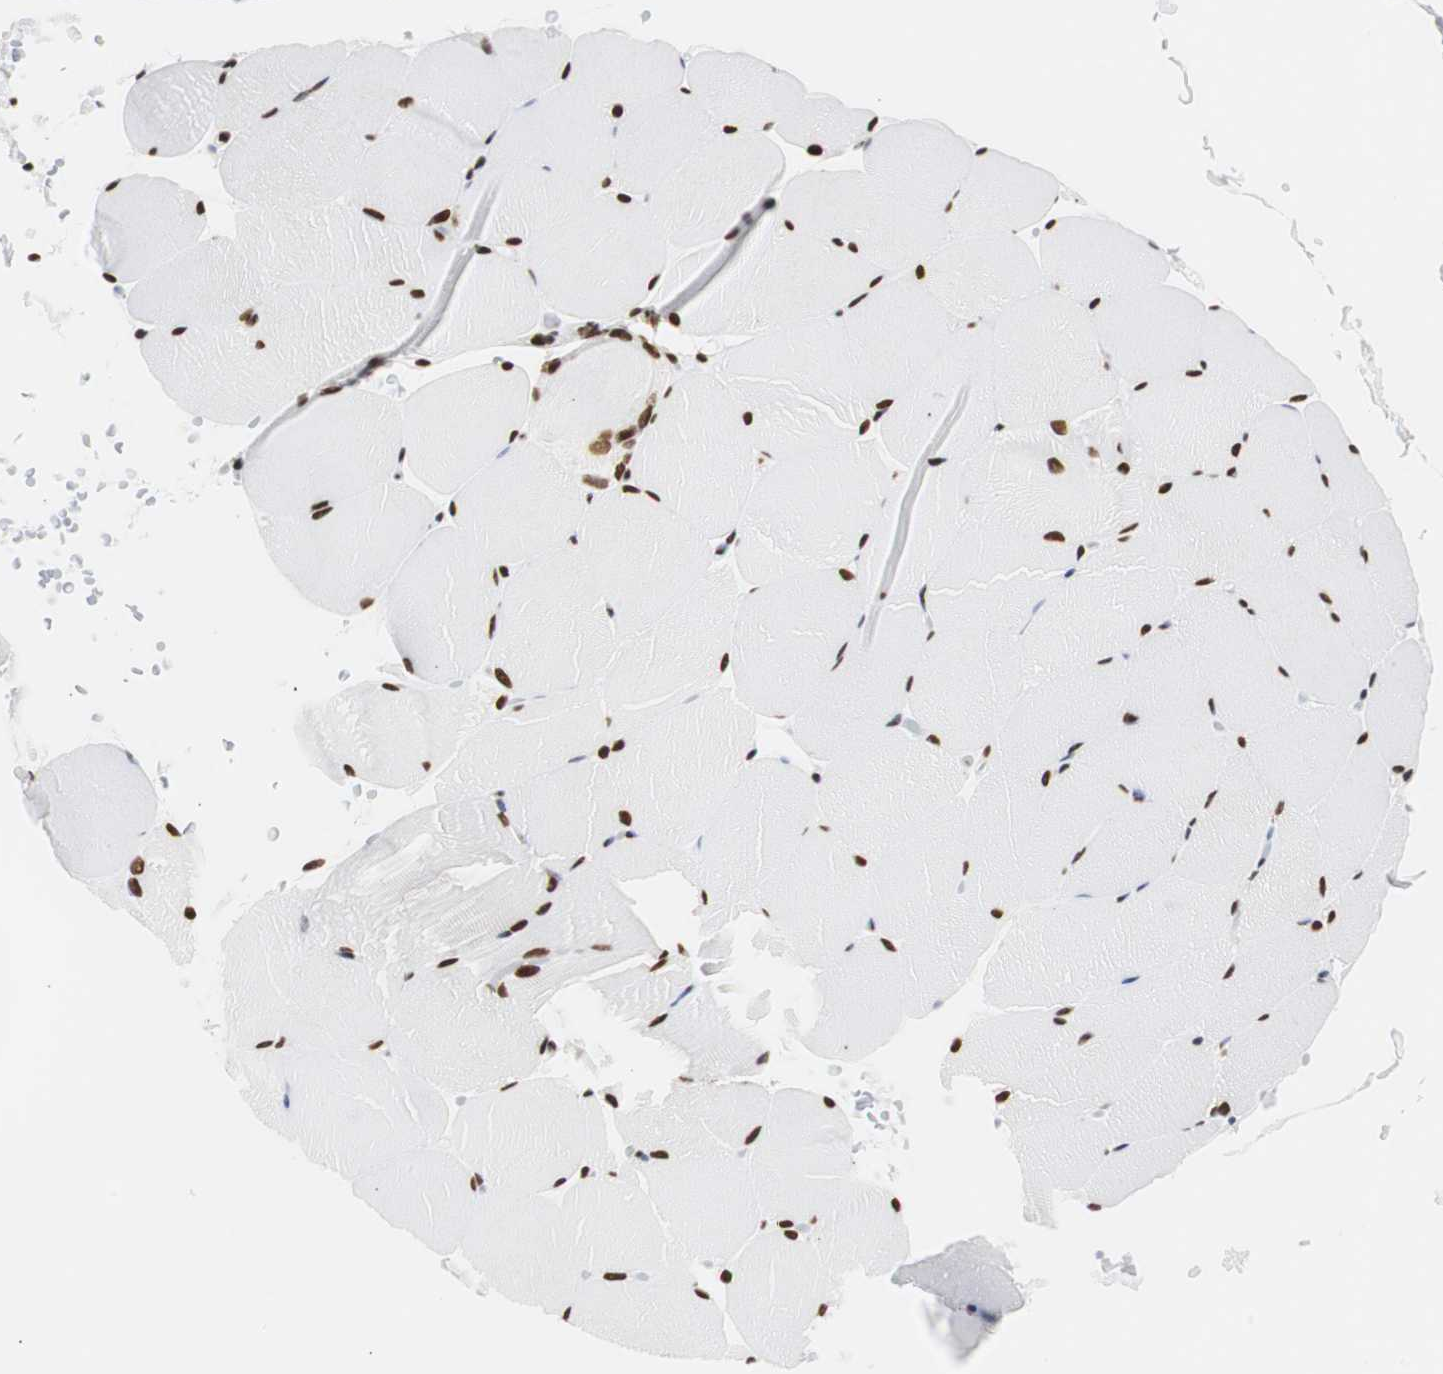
{"staining": {"intensity": "strong", "quantity": ">75%", "location": "nuclear"}, "tissue": "skeletal muscle", "cell_type": "Myocytes", "image_type": "normal", "snomed": [{"axis": "morphology", "description": "Normal tissue, NOS"}, {"axis": "topography", "description": "Skeletal muscle"}, {"axis": "topography", "description": "Parathyroid gland"}], "caption": "About >75% of myocytes in unremarkable skeletal muscle demonstrate strong nuclear protein expression as visualized by brown immunohistochemical staining.", "gene": "HNRNPH2", "patient": {"sex": "female", "age": 37}}